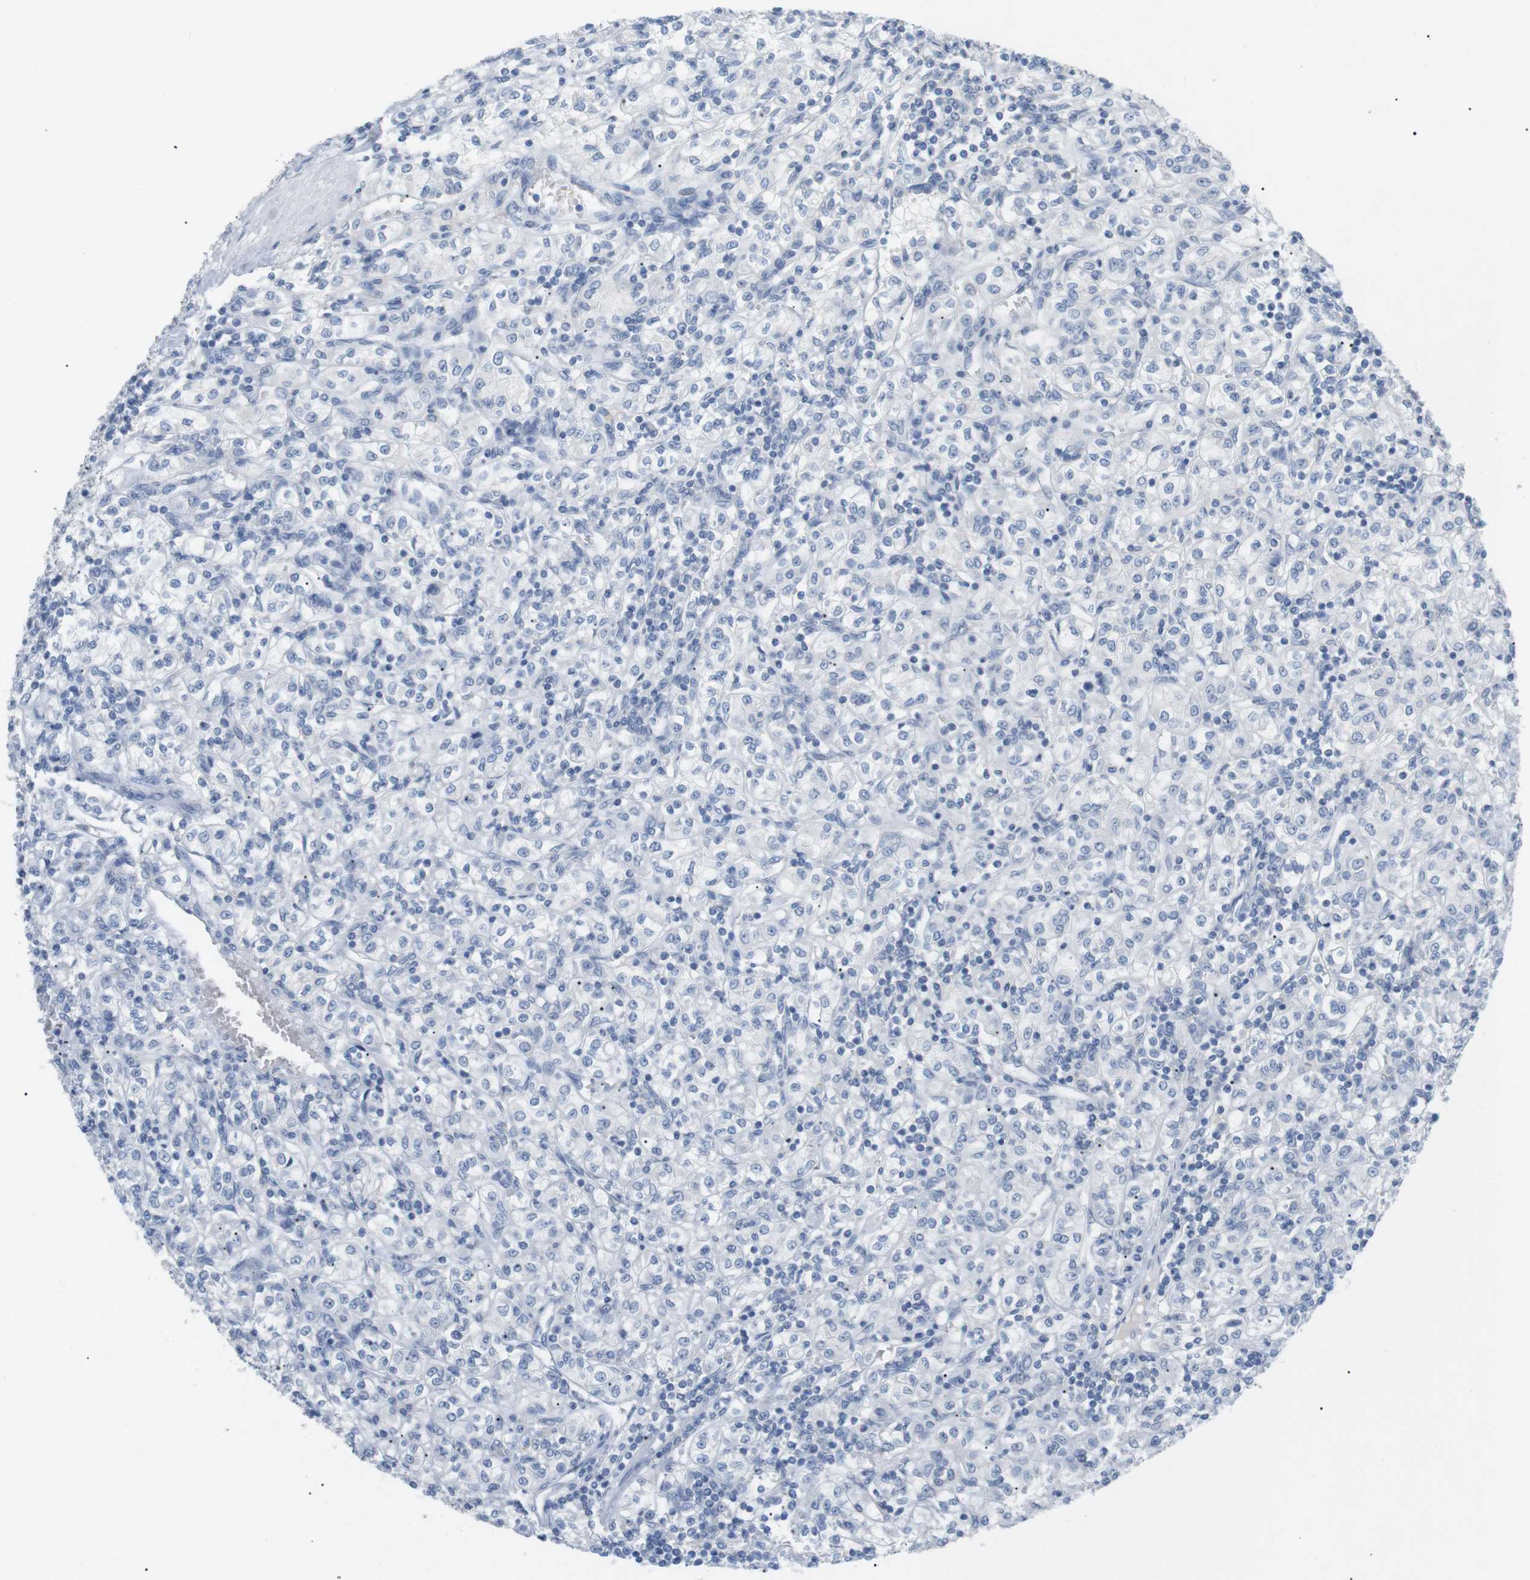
{"staining": {"intensity": "negative", "quantity": "none", "location": "none"}, "tissue": "renal cancer", "cell_type": "Tumor cells", "image_type": "cancer", "snomed": [{"axis": "morphology", "description": "Adenocarcinoma, NOS"}, {"axis": "topography", "description": "Kidney"}], "caption": "The micrograph reveals no significant staining in tumor cells of renal adenocarcinoma.", "gene": "HBG2", "patient": {"sex": "male", "age": 77}}